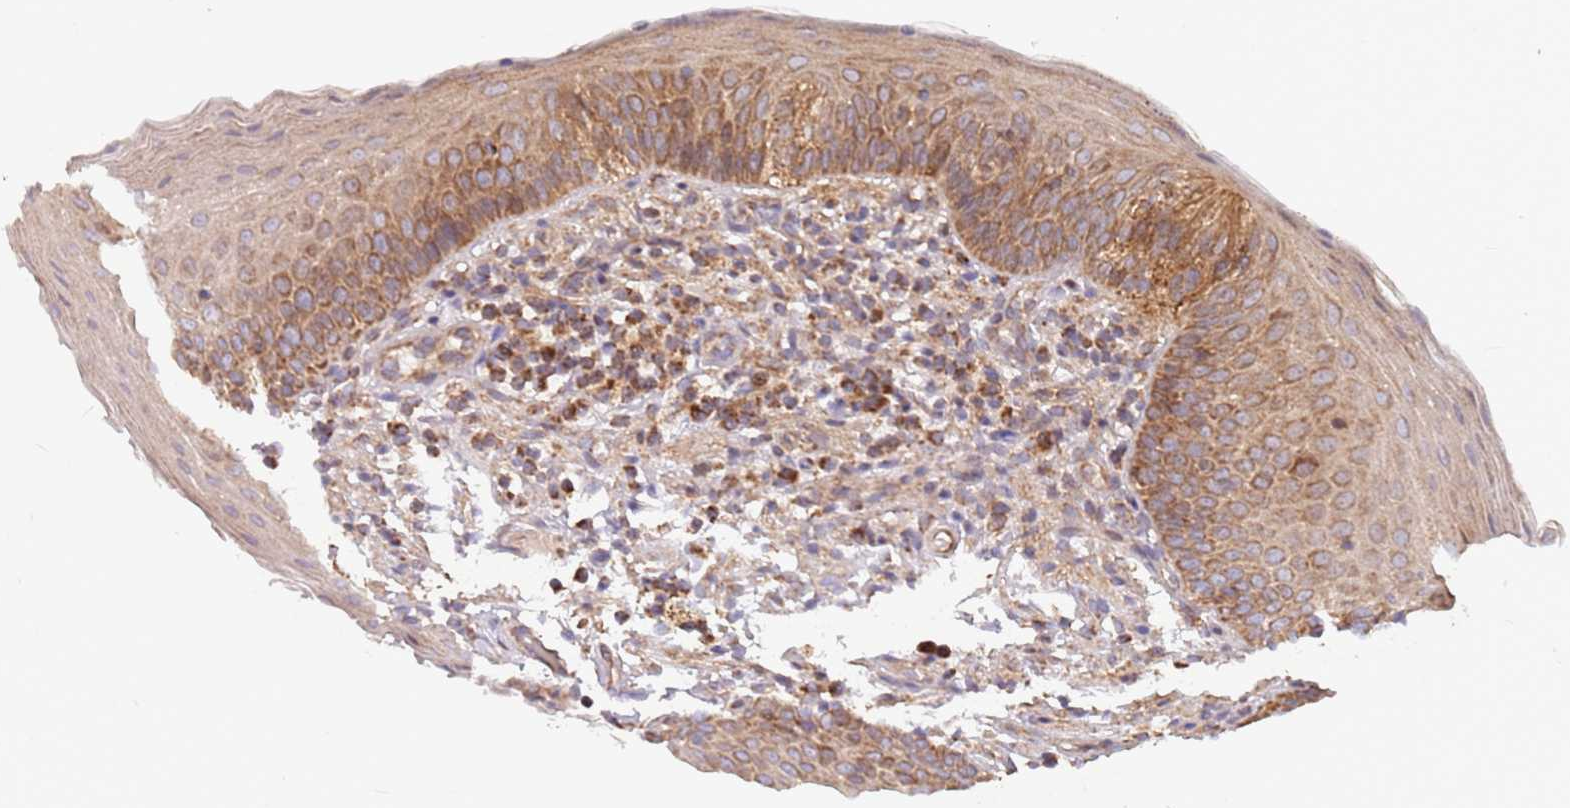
{"staining": {"intensity": "moderate", "quantity": ">75%", "location": "cytoplasmic/membranous"}, "tissue": "oral mucosa", "cell_type": "Squamous epithelial cells", "image_type": "normal", "snomed": [{"axis": "morphology", "description": "Normal tissue, NOS"}, {"axis": "topography", "description": "Oral tissue"}], "caption": "The histopathology image shows staining of normal oral mucosa, revealing moderate cytoplasmic/membranous protein positivity (brown color) within squamous epithelial cells. (Brightfield microscopy of DAB IHC at high magnification).", "gene": "ATP5PD", "patient": {"sex": "male", "age": 46}}